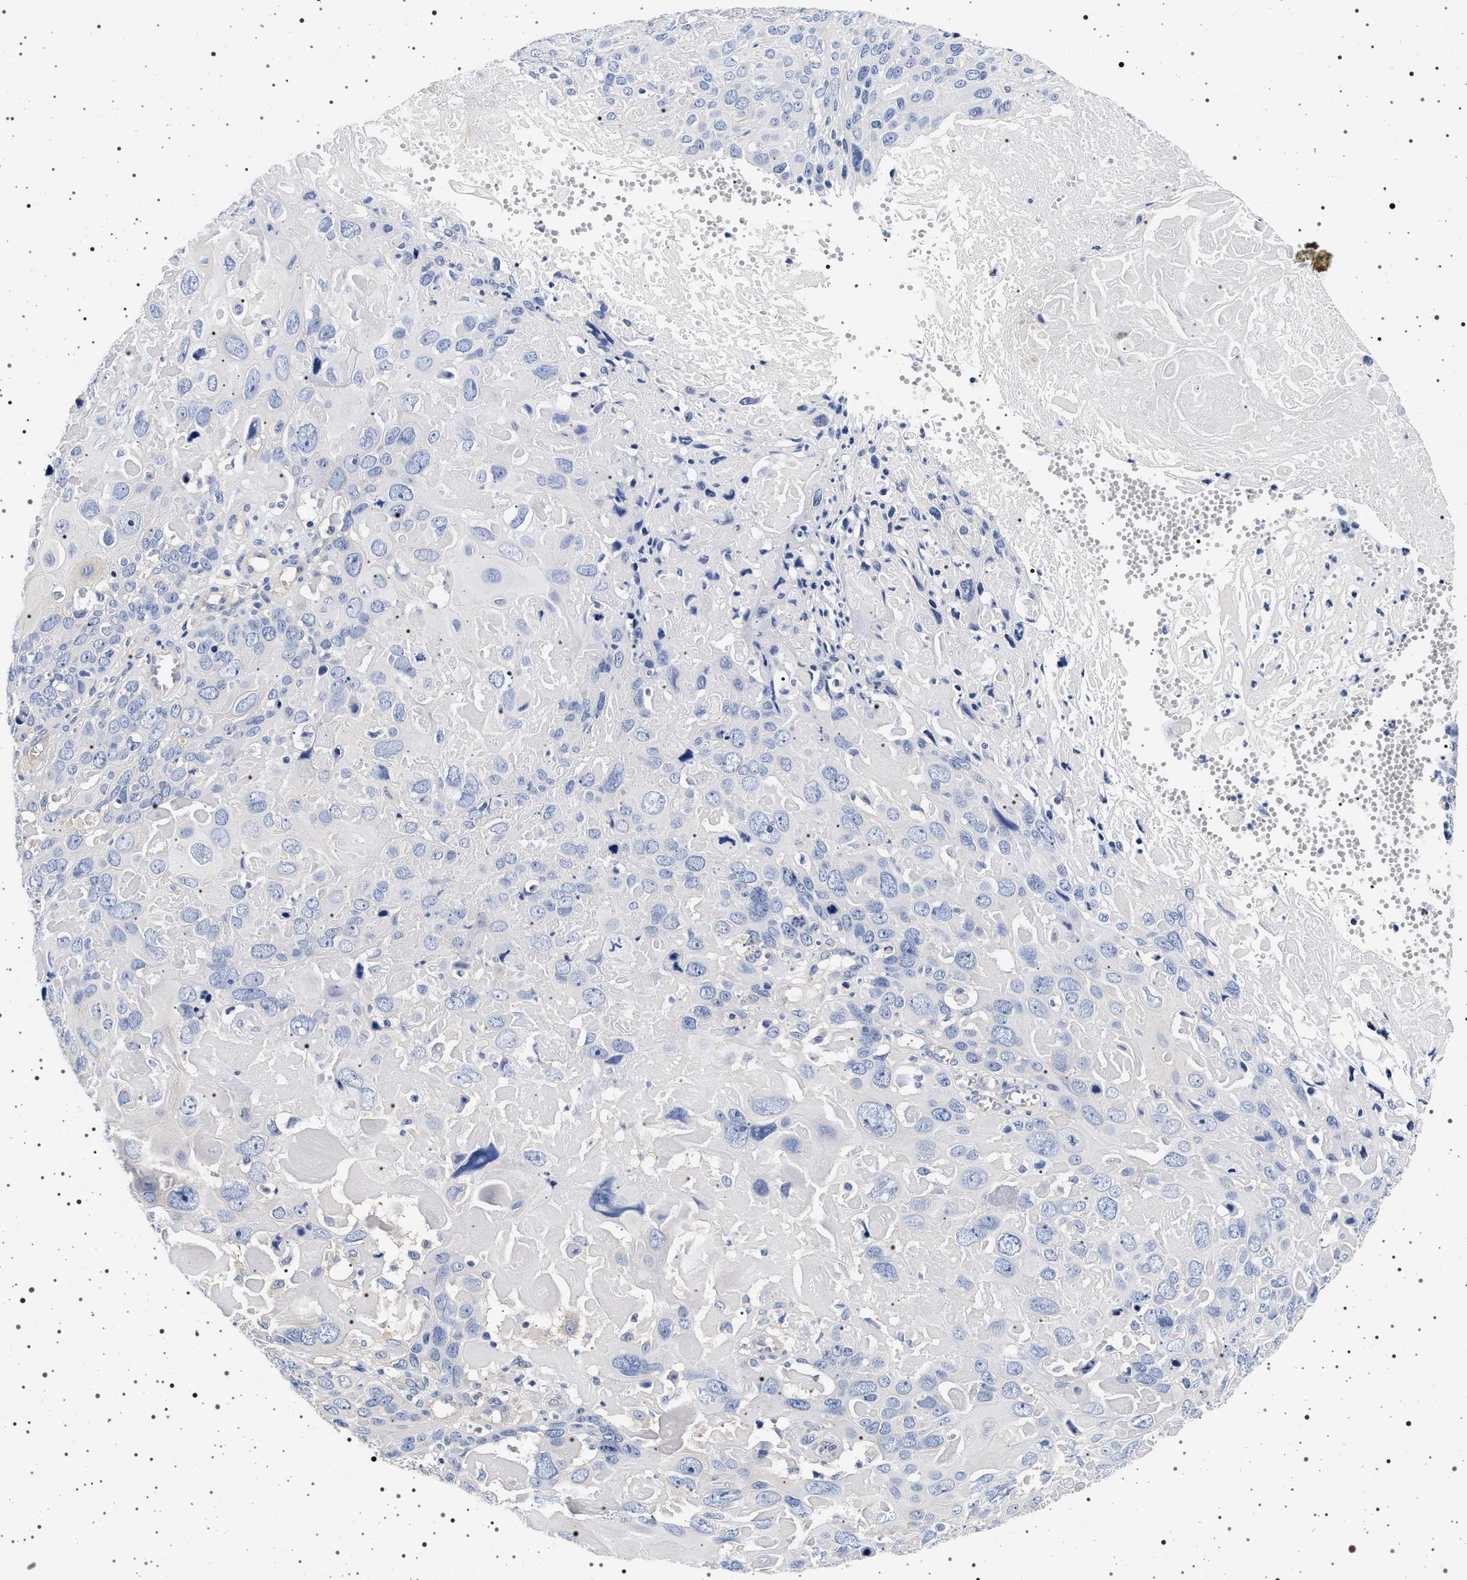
{"staining": {"intensity": "negative", "quantity": "none", "location": "none"}, "tissue": "cervical cancer", "cell_type": "Tumor cells", "image_type": "cancer", "snomed": [{"axis": "morphology", "description": "Squamous cell carcinoma, NOS"}, {"axis": "topography", "description": "Cervix"}], "caption": "DAB immunohistochemical staining of cervical cancer exhibits no significant expression in tumor cells. The staining is performed using DAB brown chromogen with nuclei counter-stained in using hematoxylin.", "gene": "HSD17B1", "patient": {"sex": "female", "age": 74}}